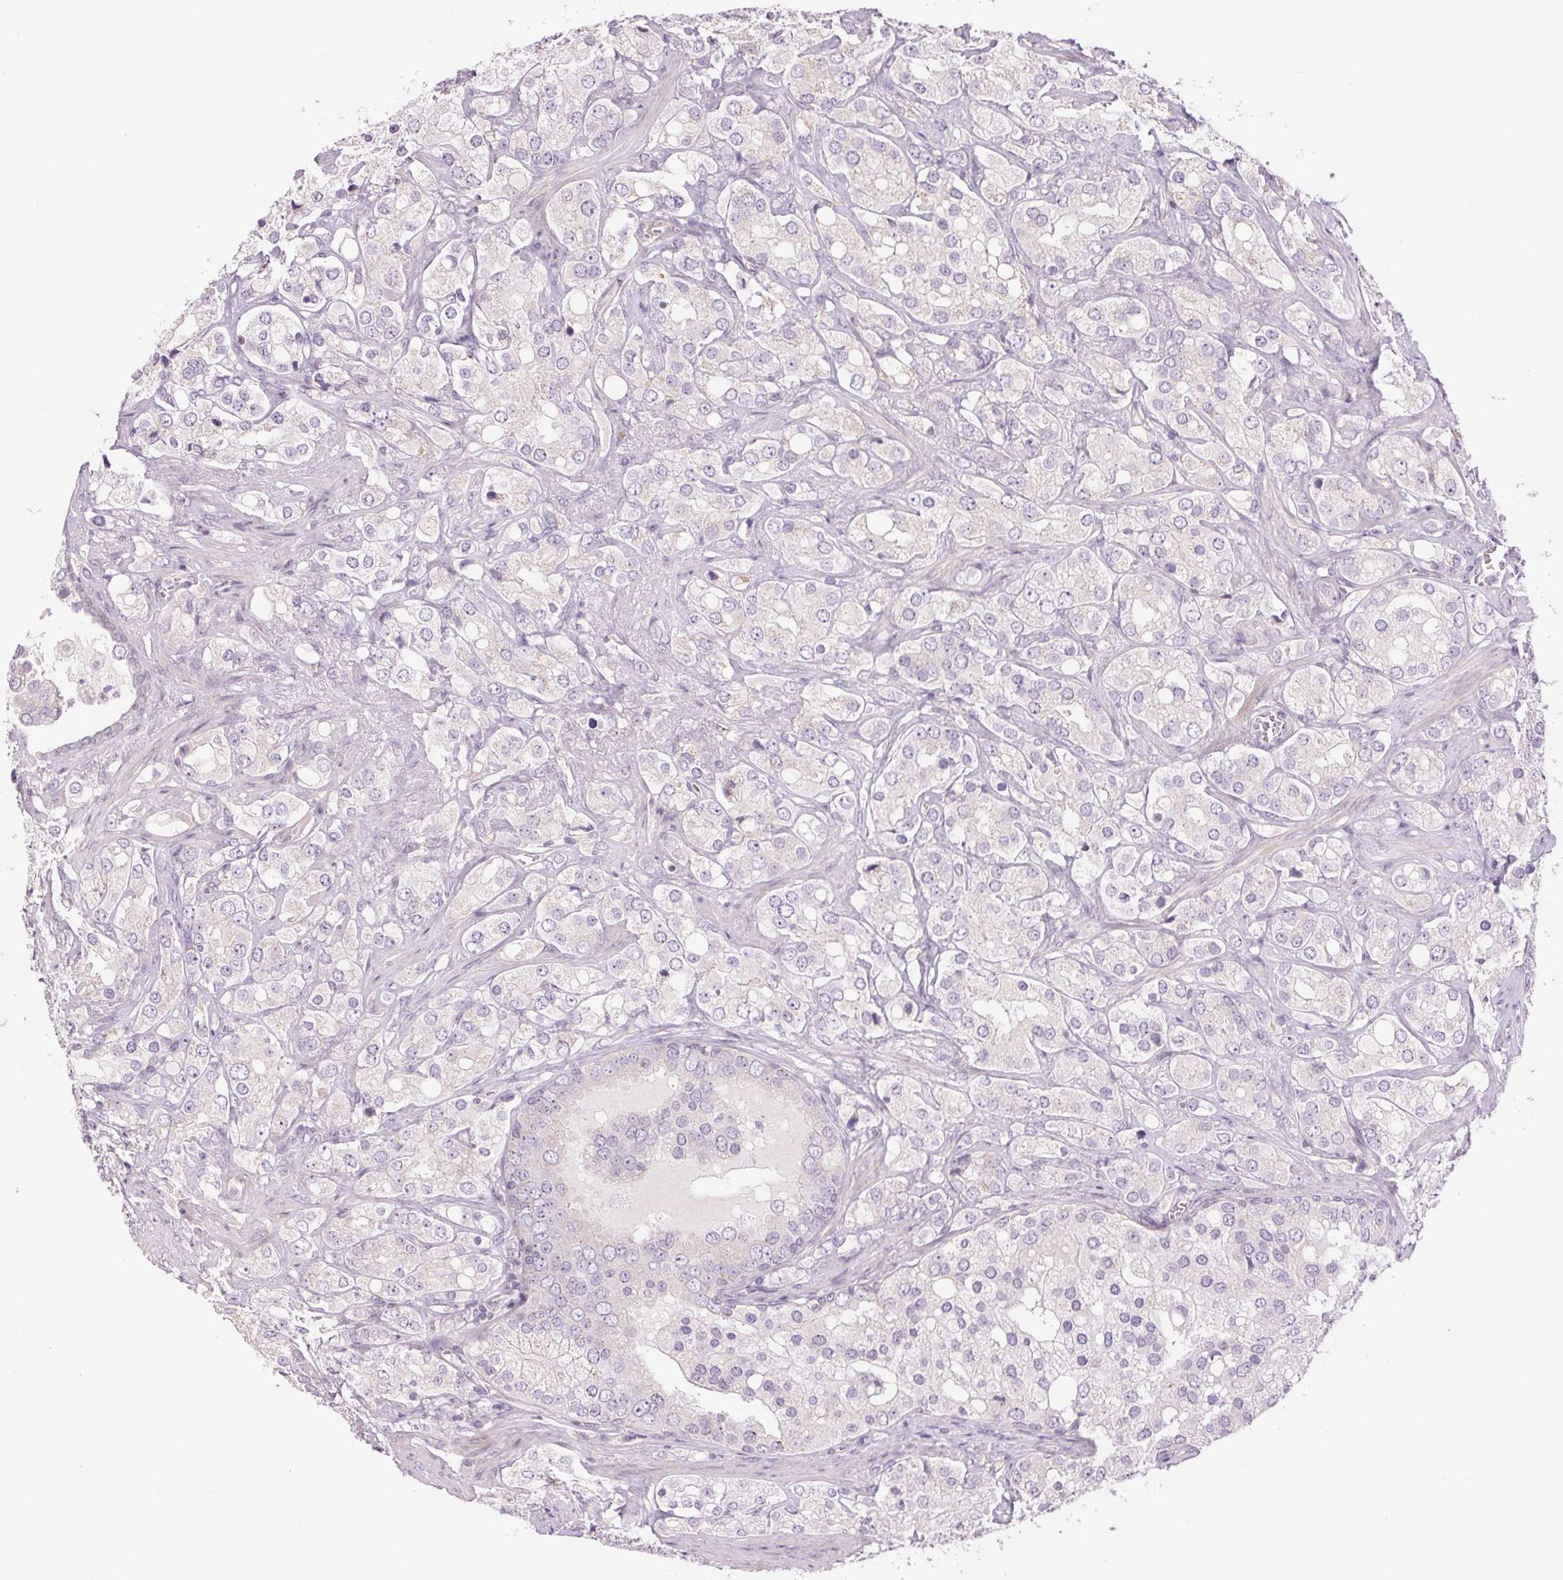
{"staining": {"intensity": "negative", "quantity": "none", "location": "none"}, "tissue": "prostate cancer", "cell_type": "Tumor cells", "image_type": "cancer", "snomed": [{"axis": "morphology", "description": "Adenocarcinoma, High grade"}, {"axis": "topography", "description": "Prostate"}], "caption": "Human high-grade adenocarcinoma (prostate) stained for a protein using immunohistochemistry (IHC) demonstrates no positivity in tumor cells.", "gene": "CTNNA3", "patient": {"sex": "male", "age": 67}}